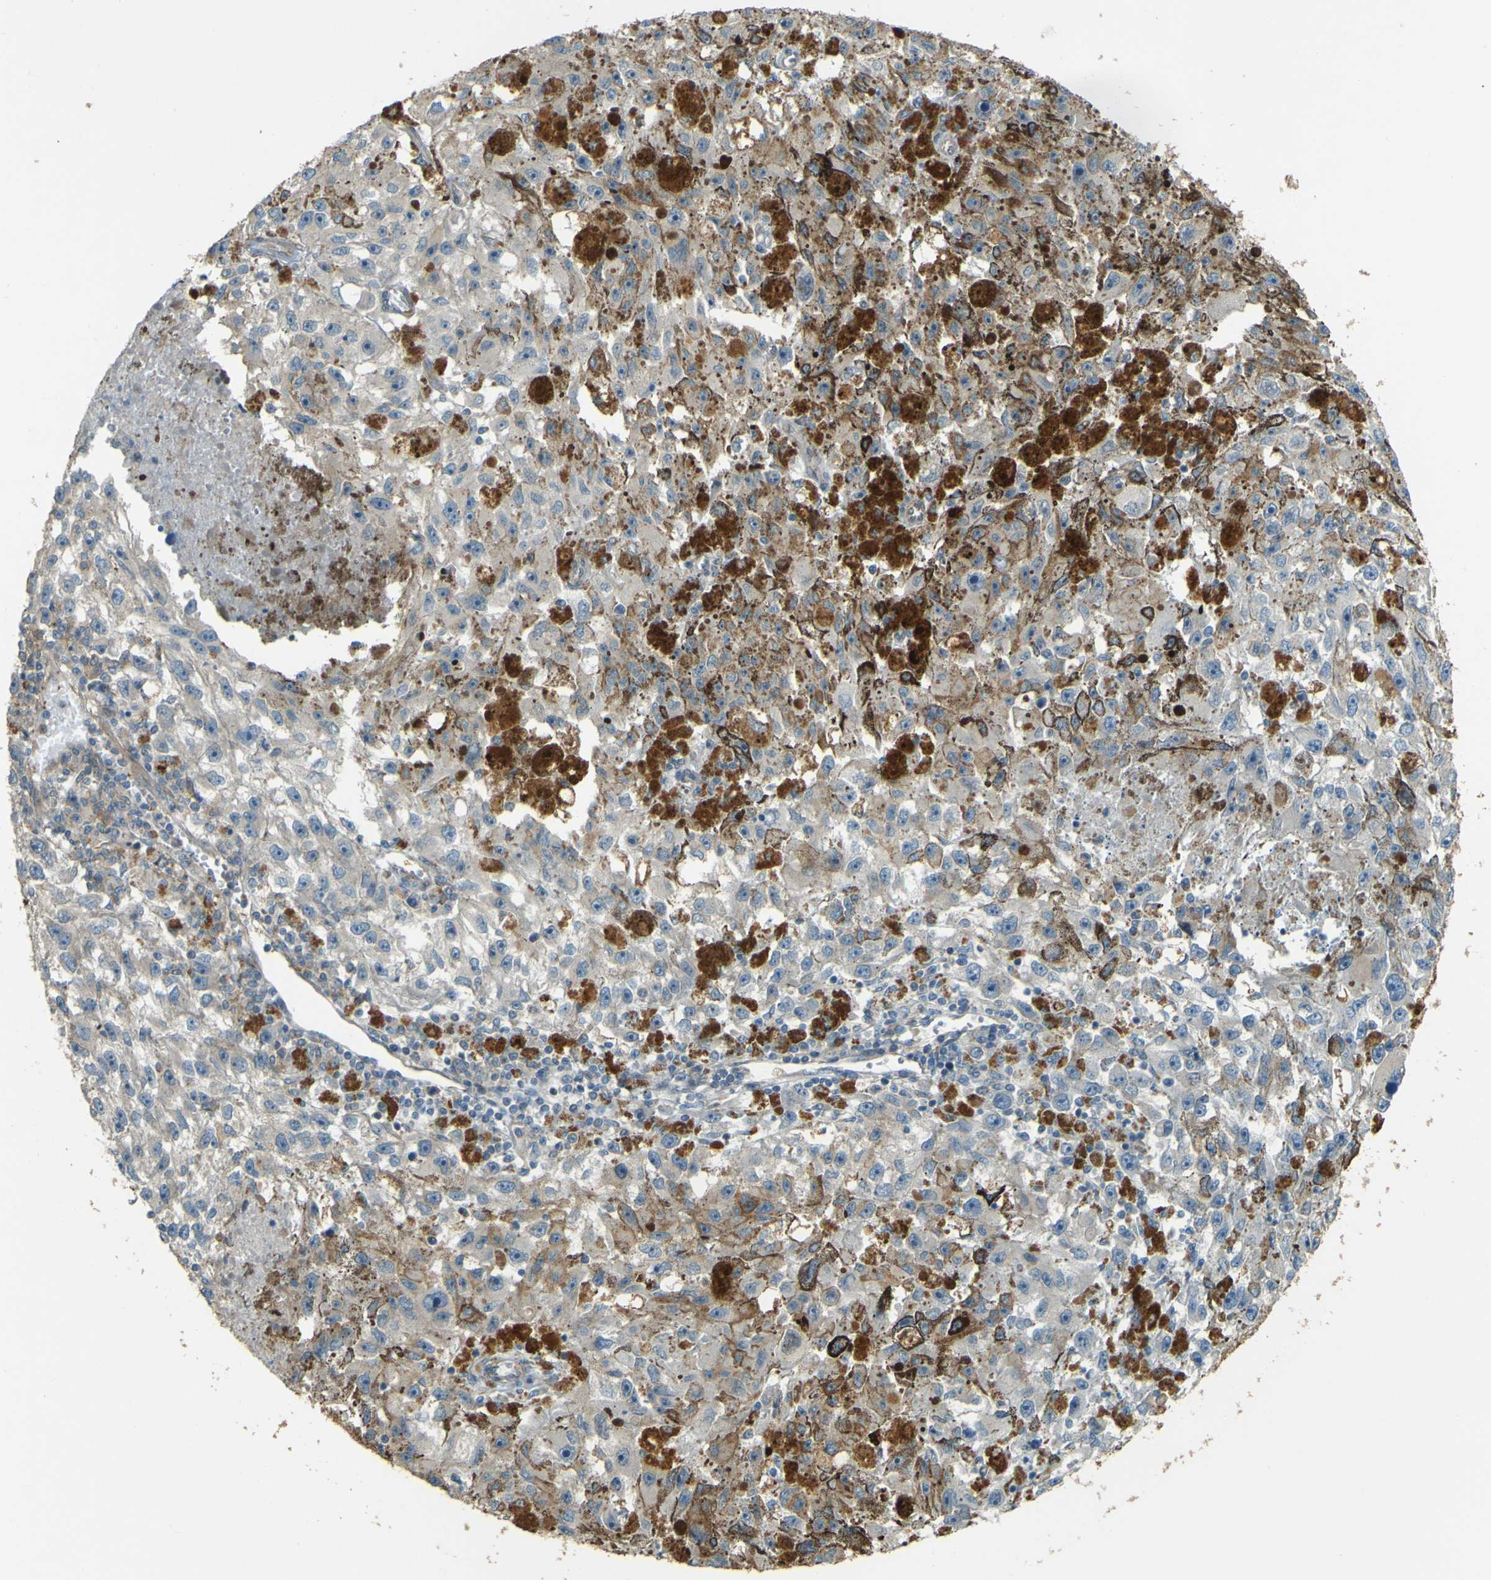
{"staining": {"intensity": "negative", "quantity": "none", "location": "none"}, "tissue": "melanoma", "cell_type": "Tumor cells", "image_type": "cancer", "snomed": [{"axis": "morphology", "description": "Malignant melanoma, NOS"}, {"axis": "topography", "description": "Skin"}], "caption": "Malignant melanoma was stained to show a protein in brown. There is no significant positivity in tumor cells. The staining is performed using DAB (3,3'-diaminobenzidine) brown chromogen with nuclei counter-stained in using hematoxylin.", "gene": "NEXN", "patient": {"sex": "female", "age": 104}}